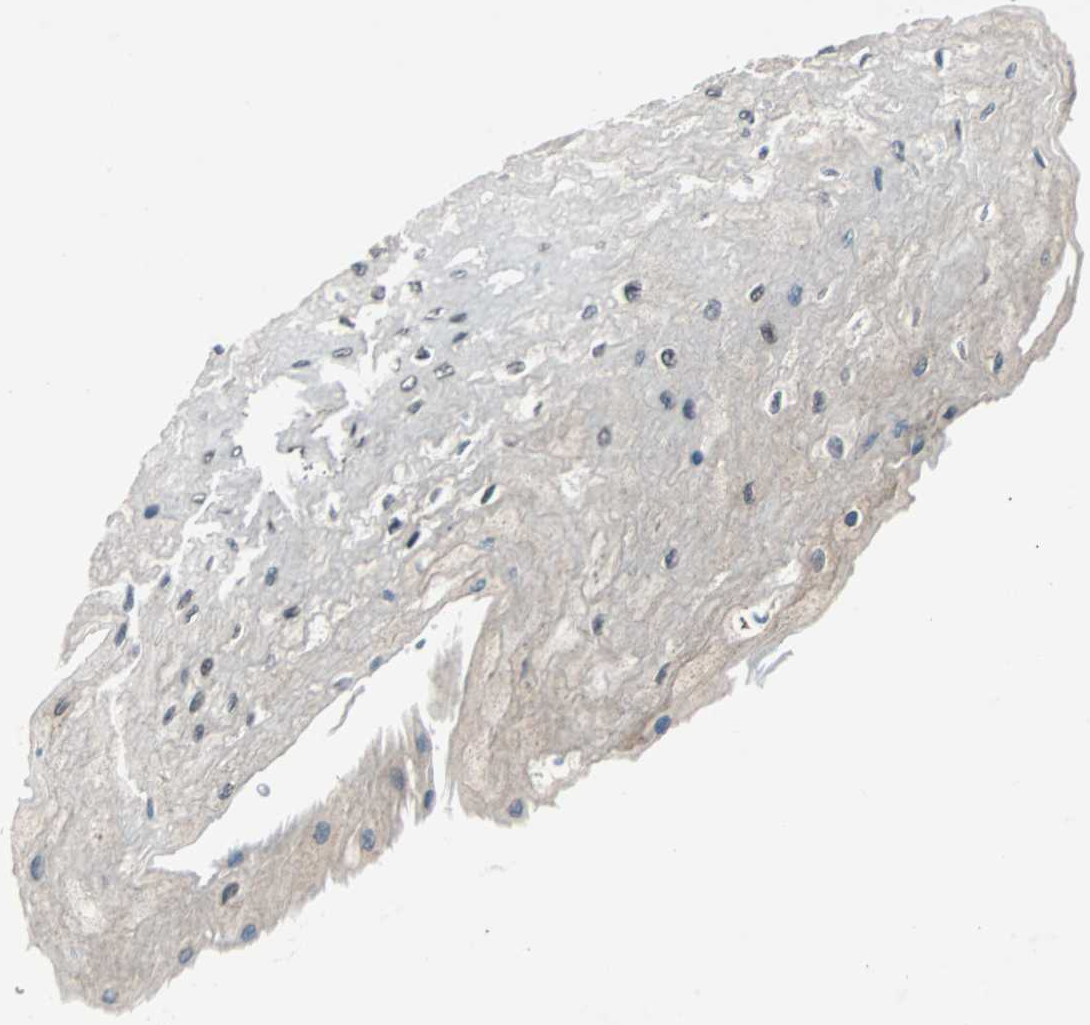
{"staining": {"intensity": "strong", "quantity": "25%-75%", "location": "cytoplasmic/membranous,nuclear"}, "tissue": "esophagus", "cell_type": "Squamous epithelial cells", "image_type": "normal", "snomed": [{"axis": "morphology", "description": "Normal tissue, NOS"}, {"axis": "topography", "description": "Esophagus"}], "caption": "IHC (DAB (3,3'-diaminobenzidine)) staining of benign esophagus reveals strong cytoplasmic/membranous,nuclear protein expression in approximately 25%-75% of squamous epithelial cells.", "gene": "GATAD2A", "patient": {"sex": "female", "age": 72}}